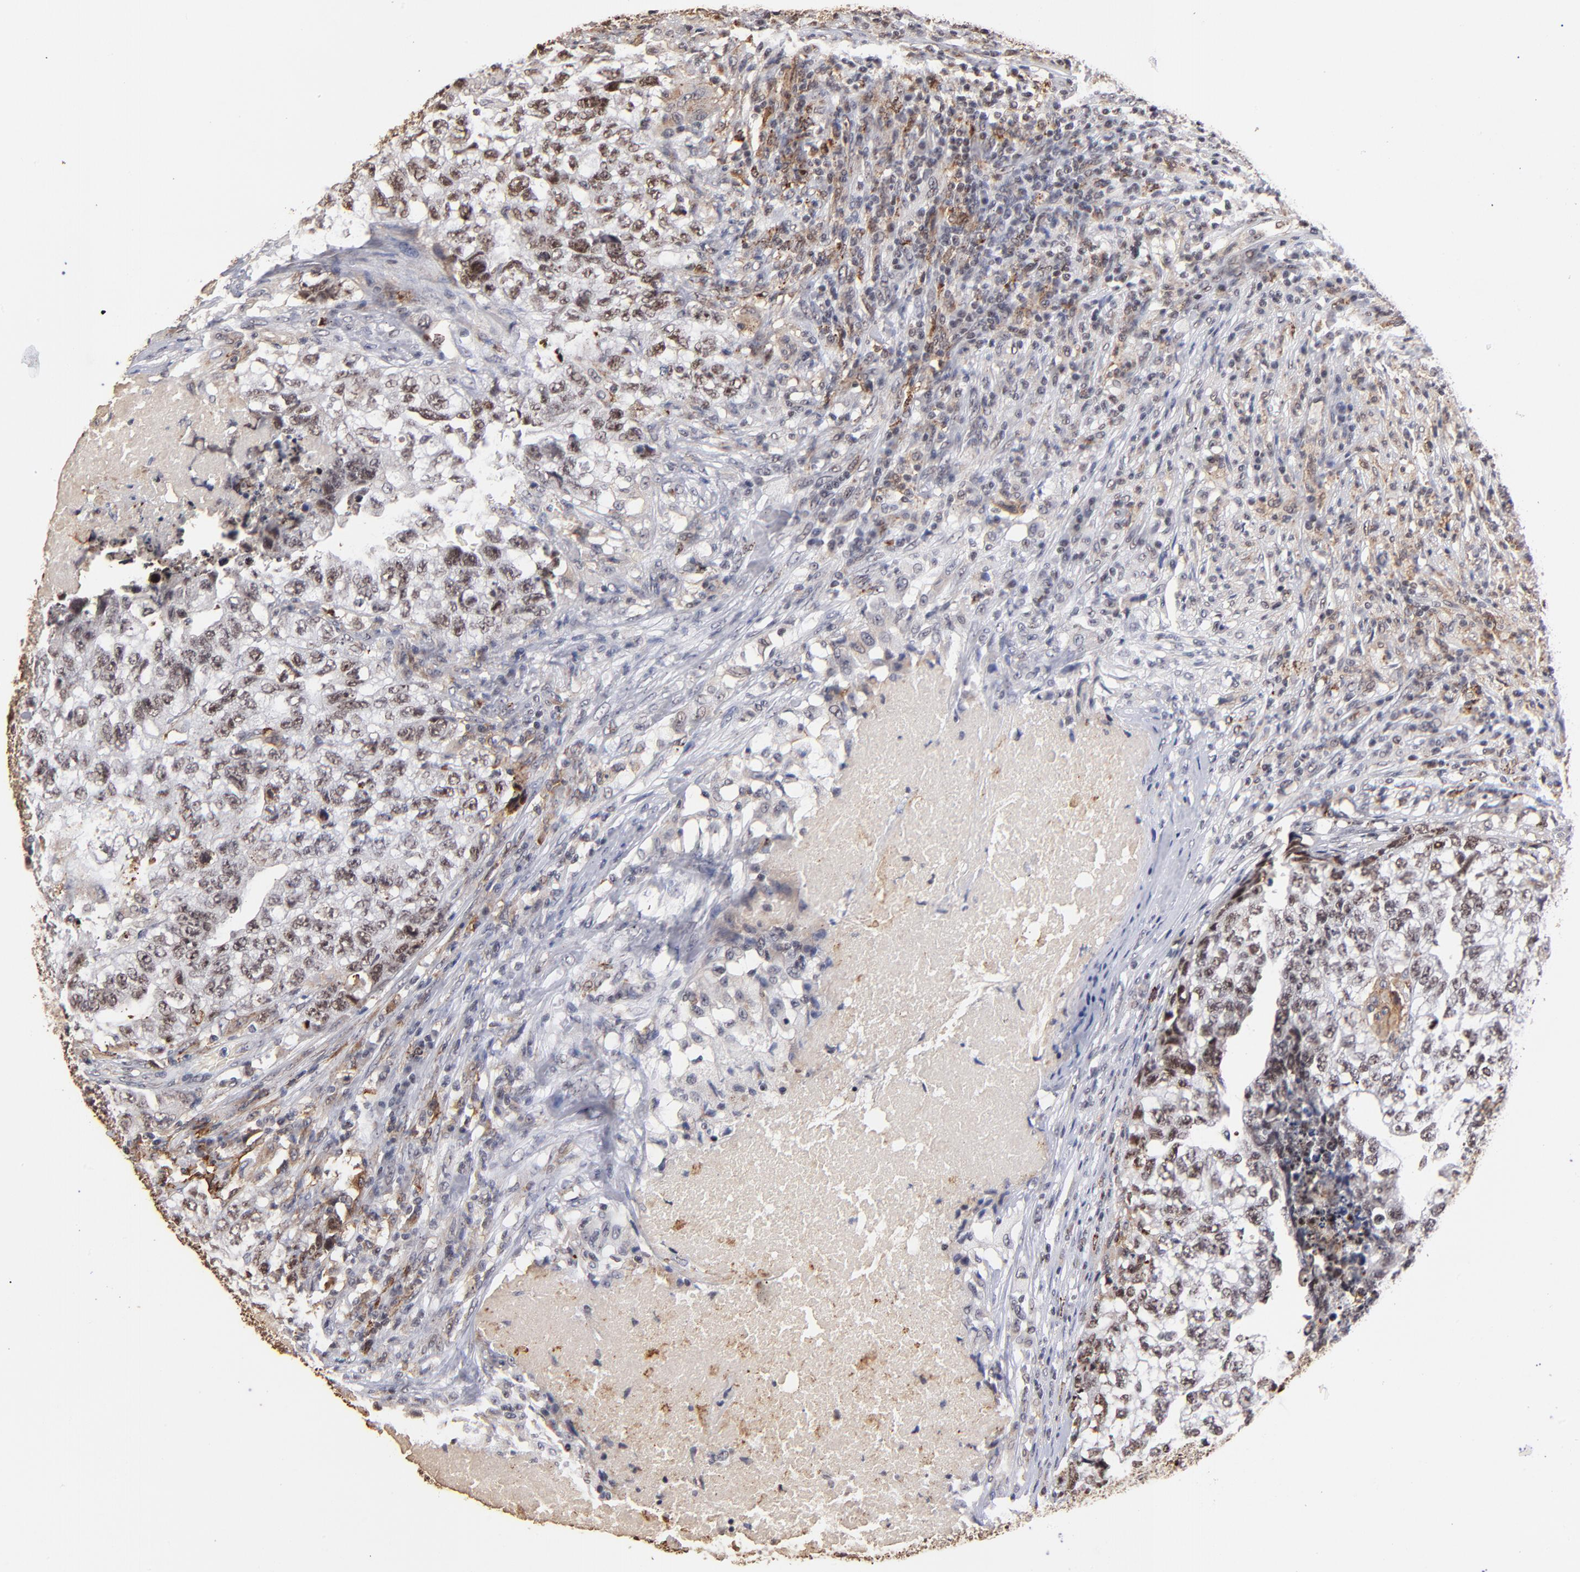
{"staining": {"intensity": "strong", "quantity": ">75%", "location": "cytoplasmic/membranous,nuclear"}, "tissue": "testis cancer", "cell_type": "Tumor cells", "image_type": "cancer", "snomed": [{"axis": "morphology", "description": "Carcinoma, Embryonal, NOS"}, {"axis": "topography", "description": "Testis"}], "caption": "Tumor cells show high levels of strong cytoplasmic/membranous and nuclear expression in approximately >75% of cells in testis cancer (embryonal carcinoma). The protein is stained brown, and the nuclei are stained in blue (DAB IHC with brightfield microscopy, high magnification).", "gene": "ZNF146", "patient": {"sex": "male", "age": 21}}